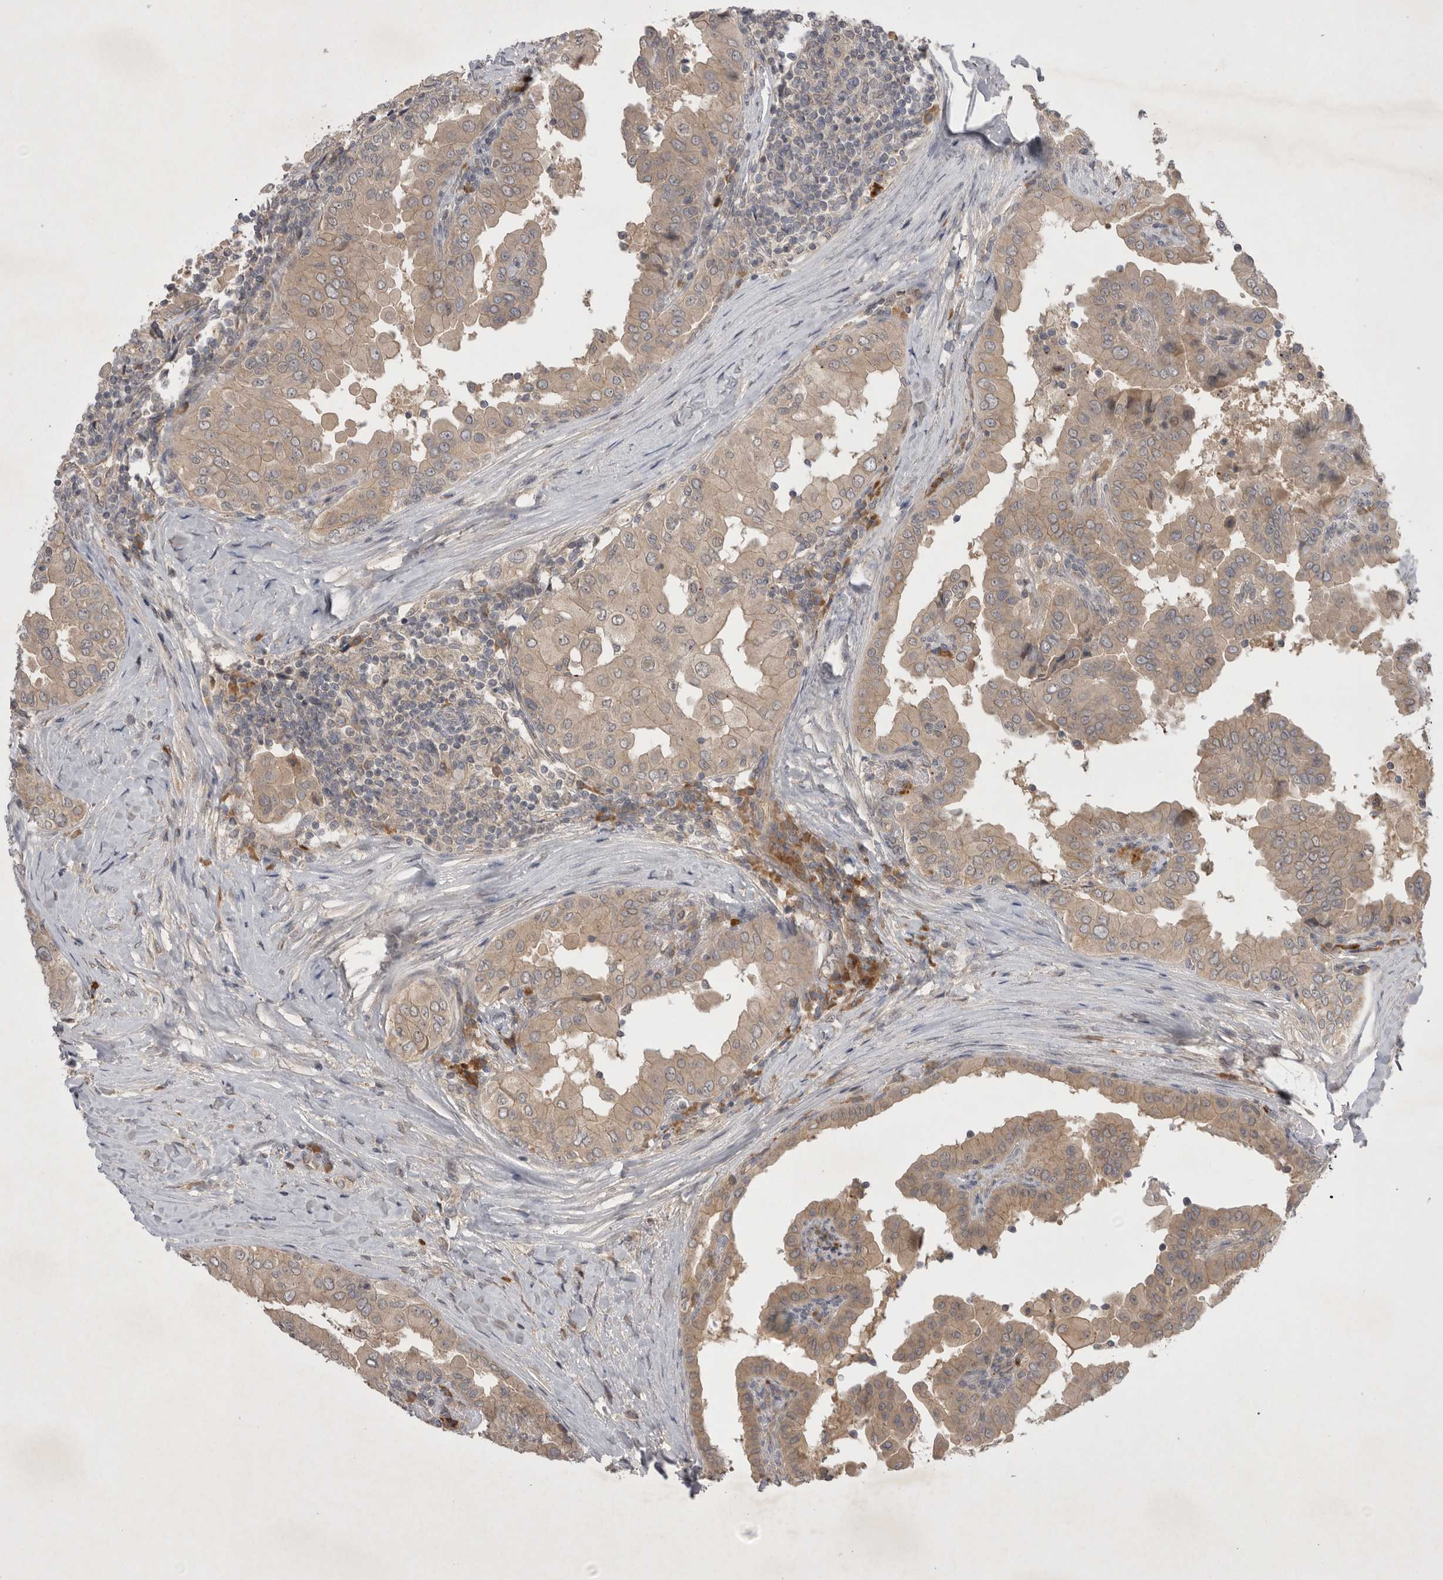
{"staining": {"intensity": "weak", "quantity": ">75%", "location": "cytoplasmic/membranous"}, "tissue": "thyroid cancer", "cell_type": "Tumor cells", "image_type": "cancer", "snomed": [{"axis": "morphology", "description": "Papillary adenocarcinoma, NOS"}, {"axis": "topography", "description": "Thyroid gland"}], "caption": "A high-resolution histopathology image shows immunohistochemistry staining of thyroid papillary adenocarcinoma, which reveals weak cytoplasmic/membranous expression in about >75% of tumor cells.", "gene": "NRCAM", "patient": {"sex": "male", "age": 33}}